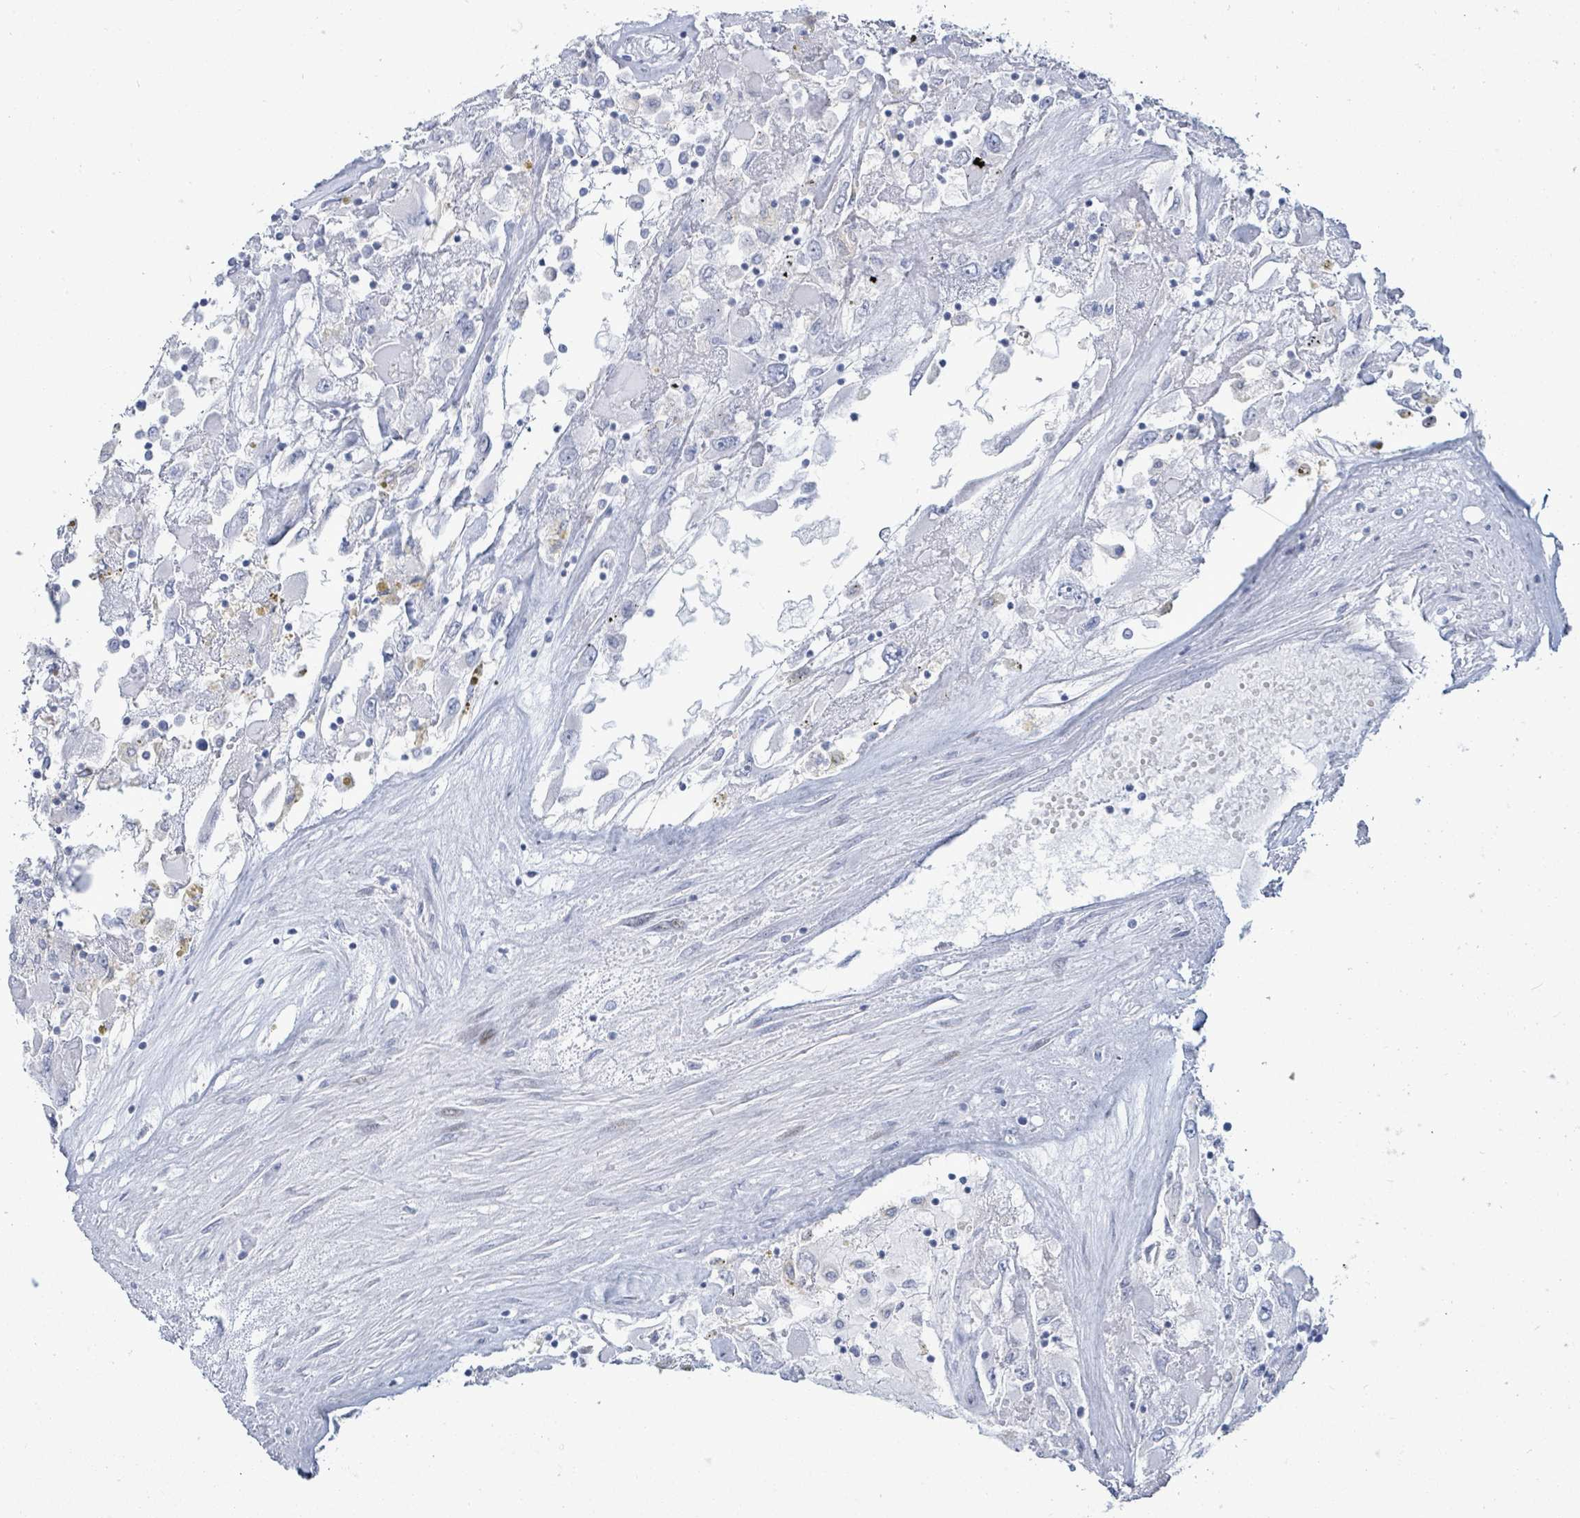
{"staining": {"intensity": "negative", "quantity": "none", "location": "none"}, "tissue": "renal cancer", "cell_type": "Tumor cells", "image_type": "cancer", "snomed": [{"axis": "morphology", "description": "Adenocarcinoma, NOS"}, {"axis": "topography", "description": "Kidney"}], "caption": "Immunohistochemical staining of renal cancer exhibits no significant positivity in tumor cells.", "gene": "MALL", "patient": {"sex": "female", "age": 52}}